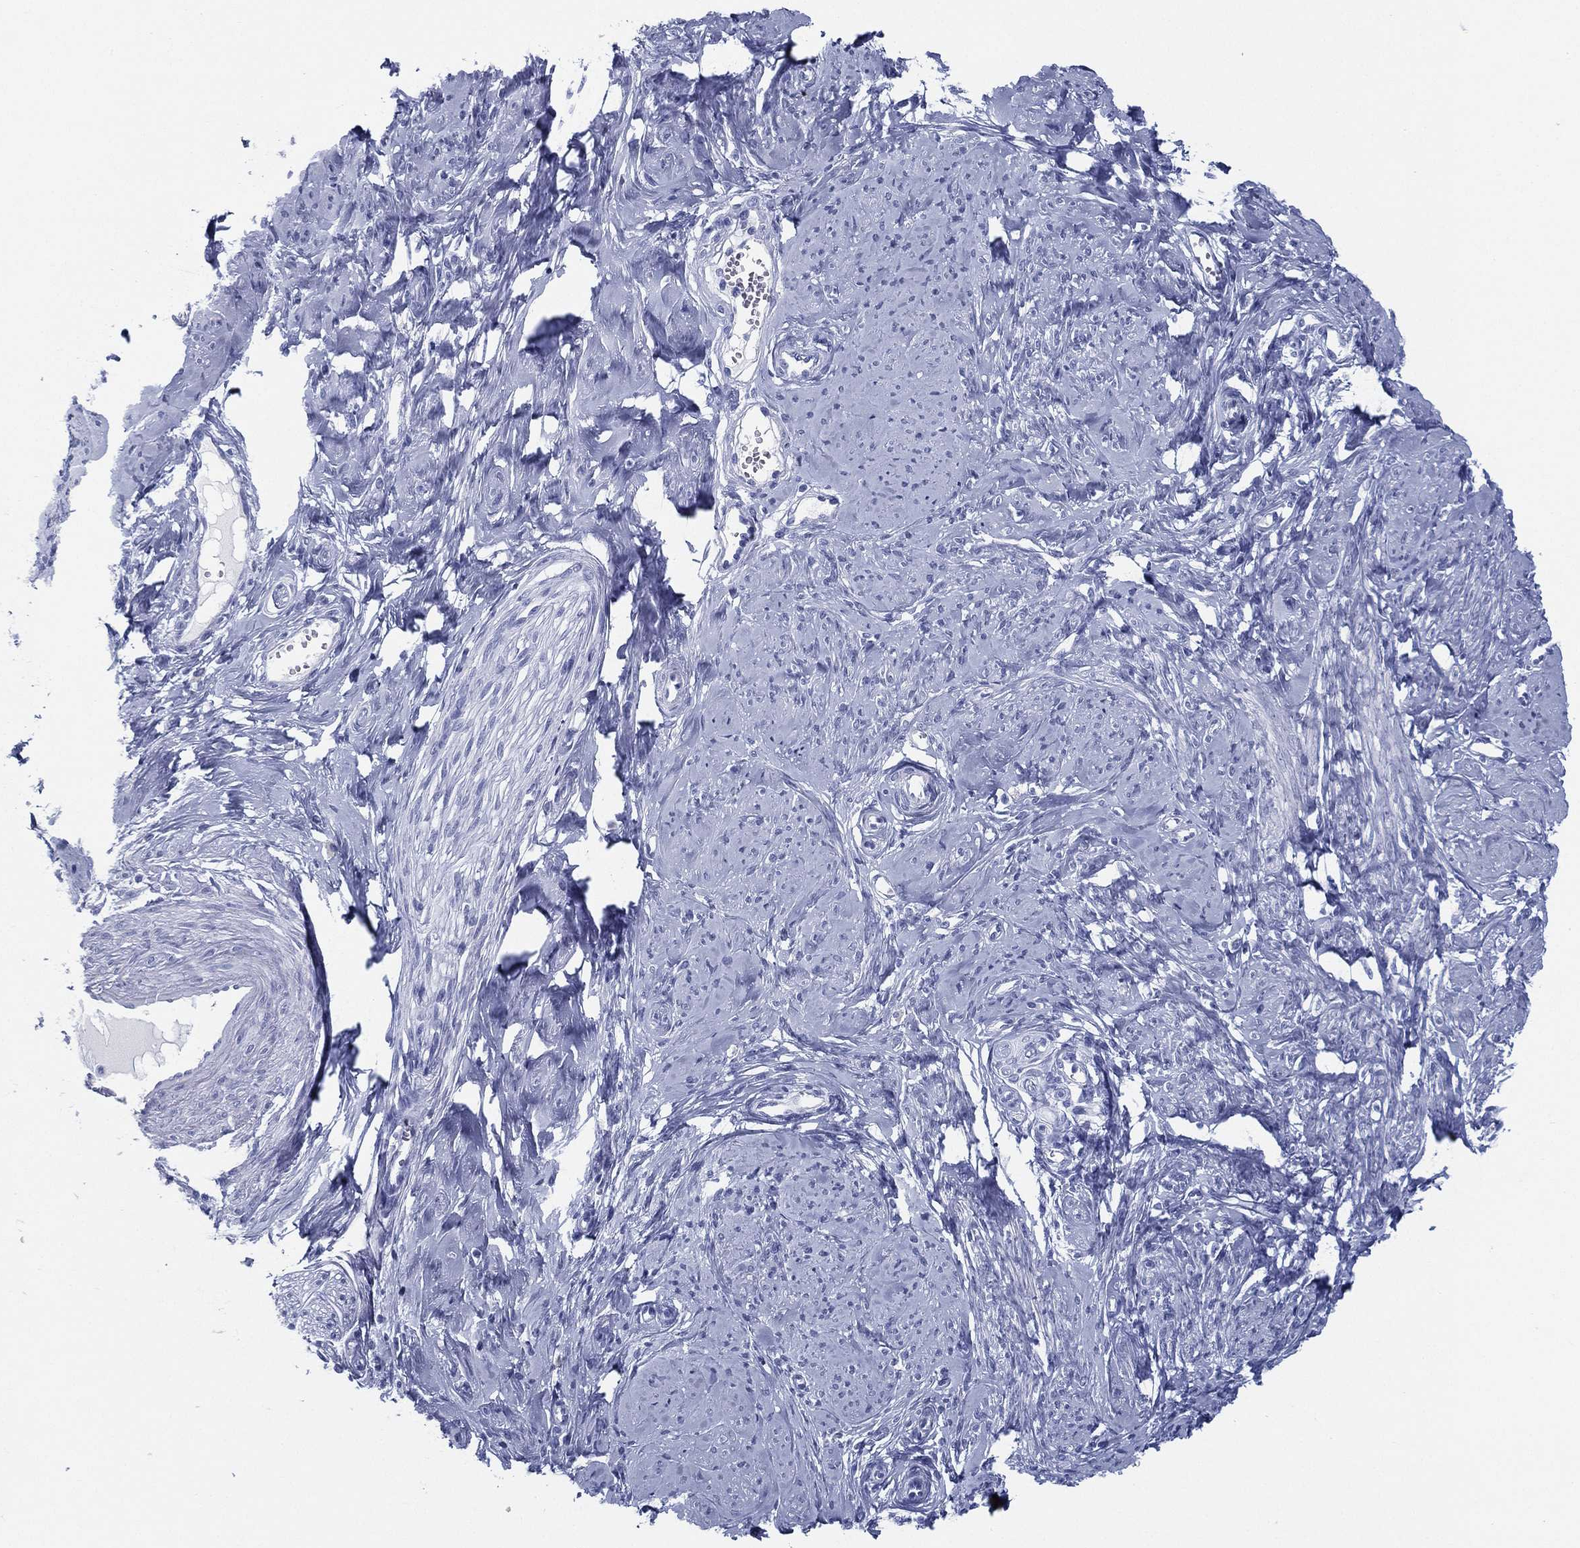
{"staining": {"intensity": "negative", "quantity": "none", "location": "none"}, "tissue": "smooth muscle", "cell_type": "Smooth muscle cells", "image_type": "normal", "snomed": [{"axis": "morphology", "description": "Normal tissue, NOS"}, {"axis": "topography", "description": "Smooth muscle"}], "caption": "The micrograph demonstrates no staining of smooth muscle cells in normal smooth muscle.", "gene": "TMEM252", "patient": {"sex": "female", "age": 48}}